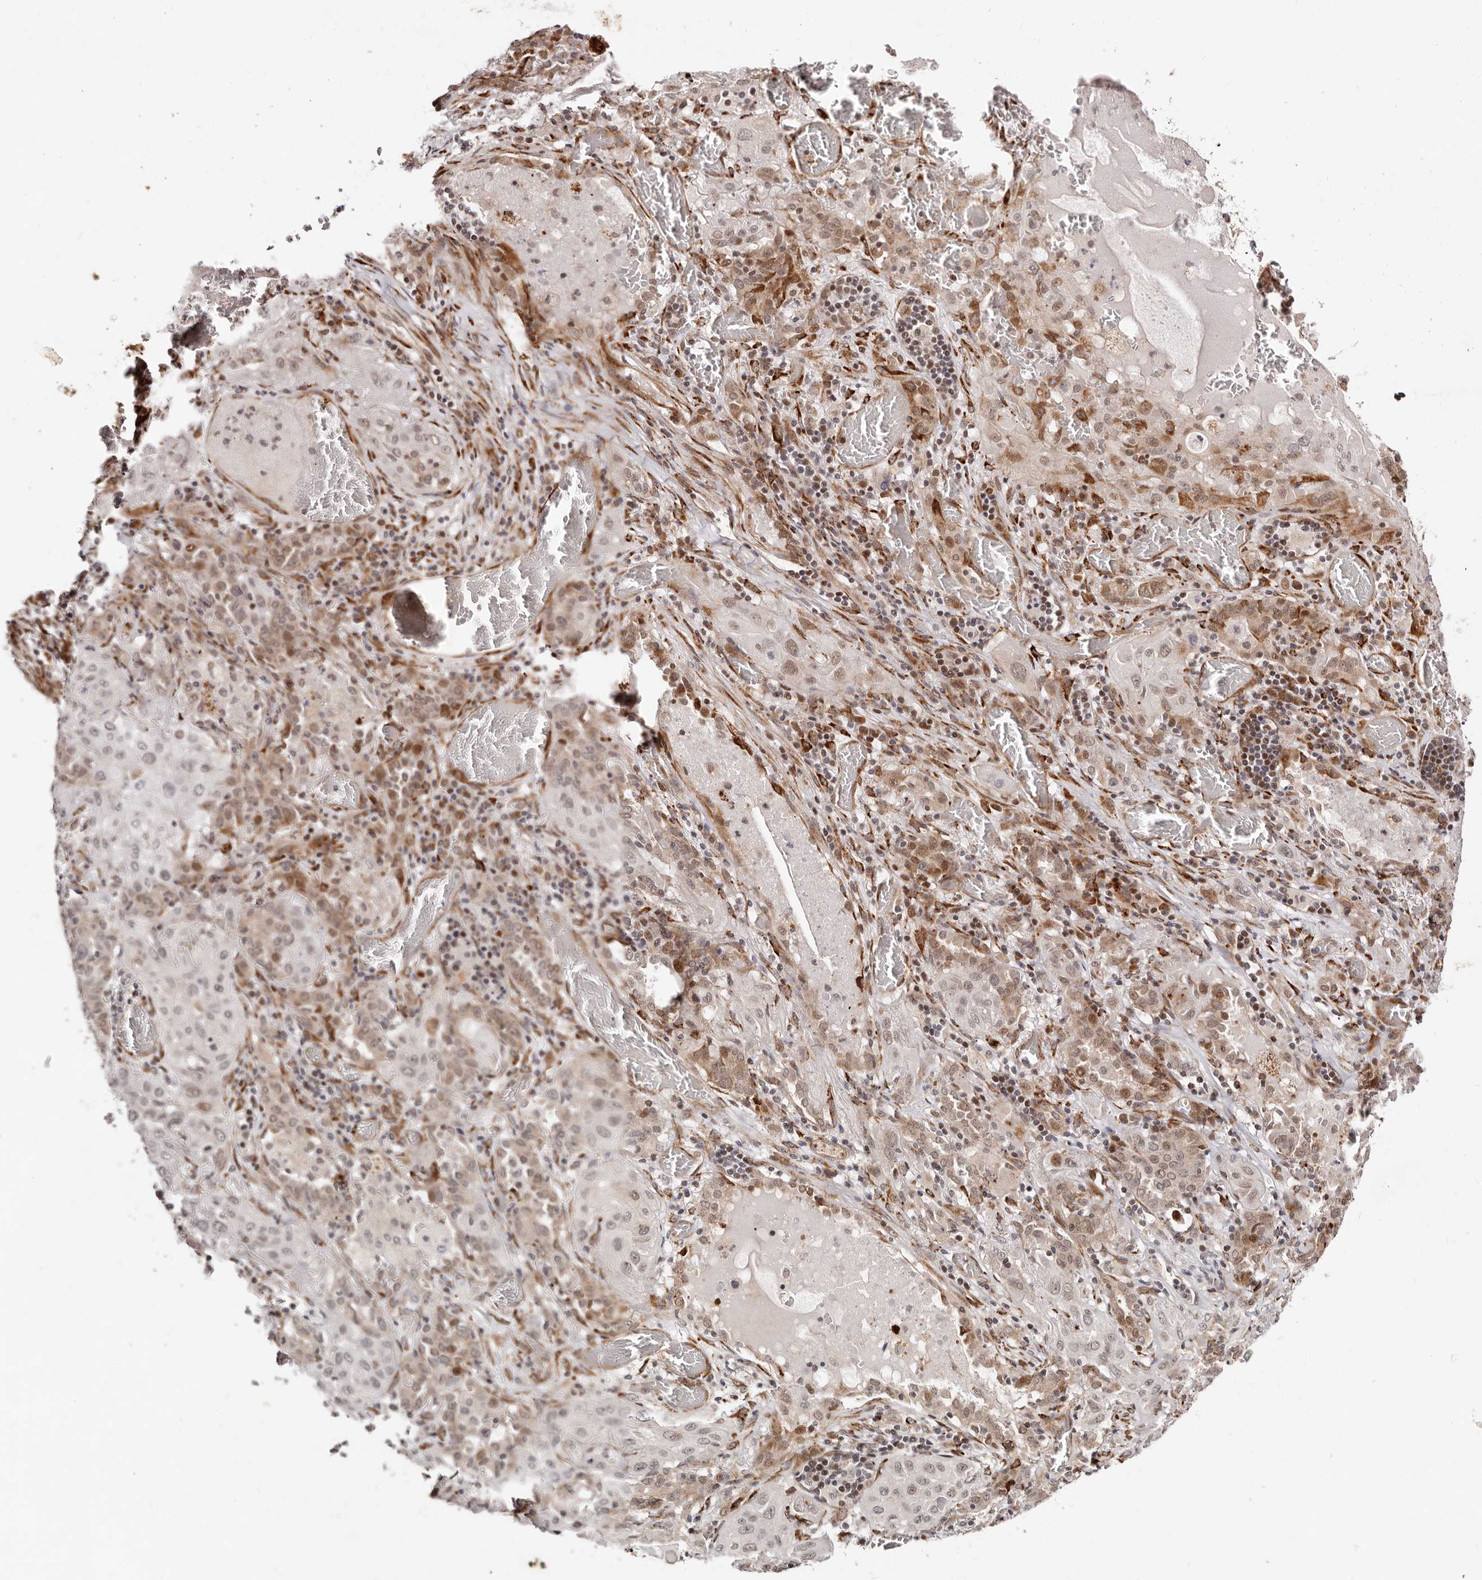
{"staining": {"intensity": "moderate", "quantity": "25%-75%", "location": "cytoplasmic/membranous,nuclear"}, "tissue": "lung cancer", "cell_type": "Tumor cells", "image_type": "cancer", "snomed": [{"axis": "morphology", "description": "Squamous cell carcinoma, NOS"}, {"axis": "topography", "description": "Lung"}], "caption": "Protein expression analysis of human lung squamous cell carcinoma reveals moderate cytoplasmic/membranous and nuclear staining in about 25%-75% of tumor cells.", "gene": "BCL2L15", "patient": {"sex": "female", "age": 47}}